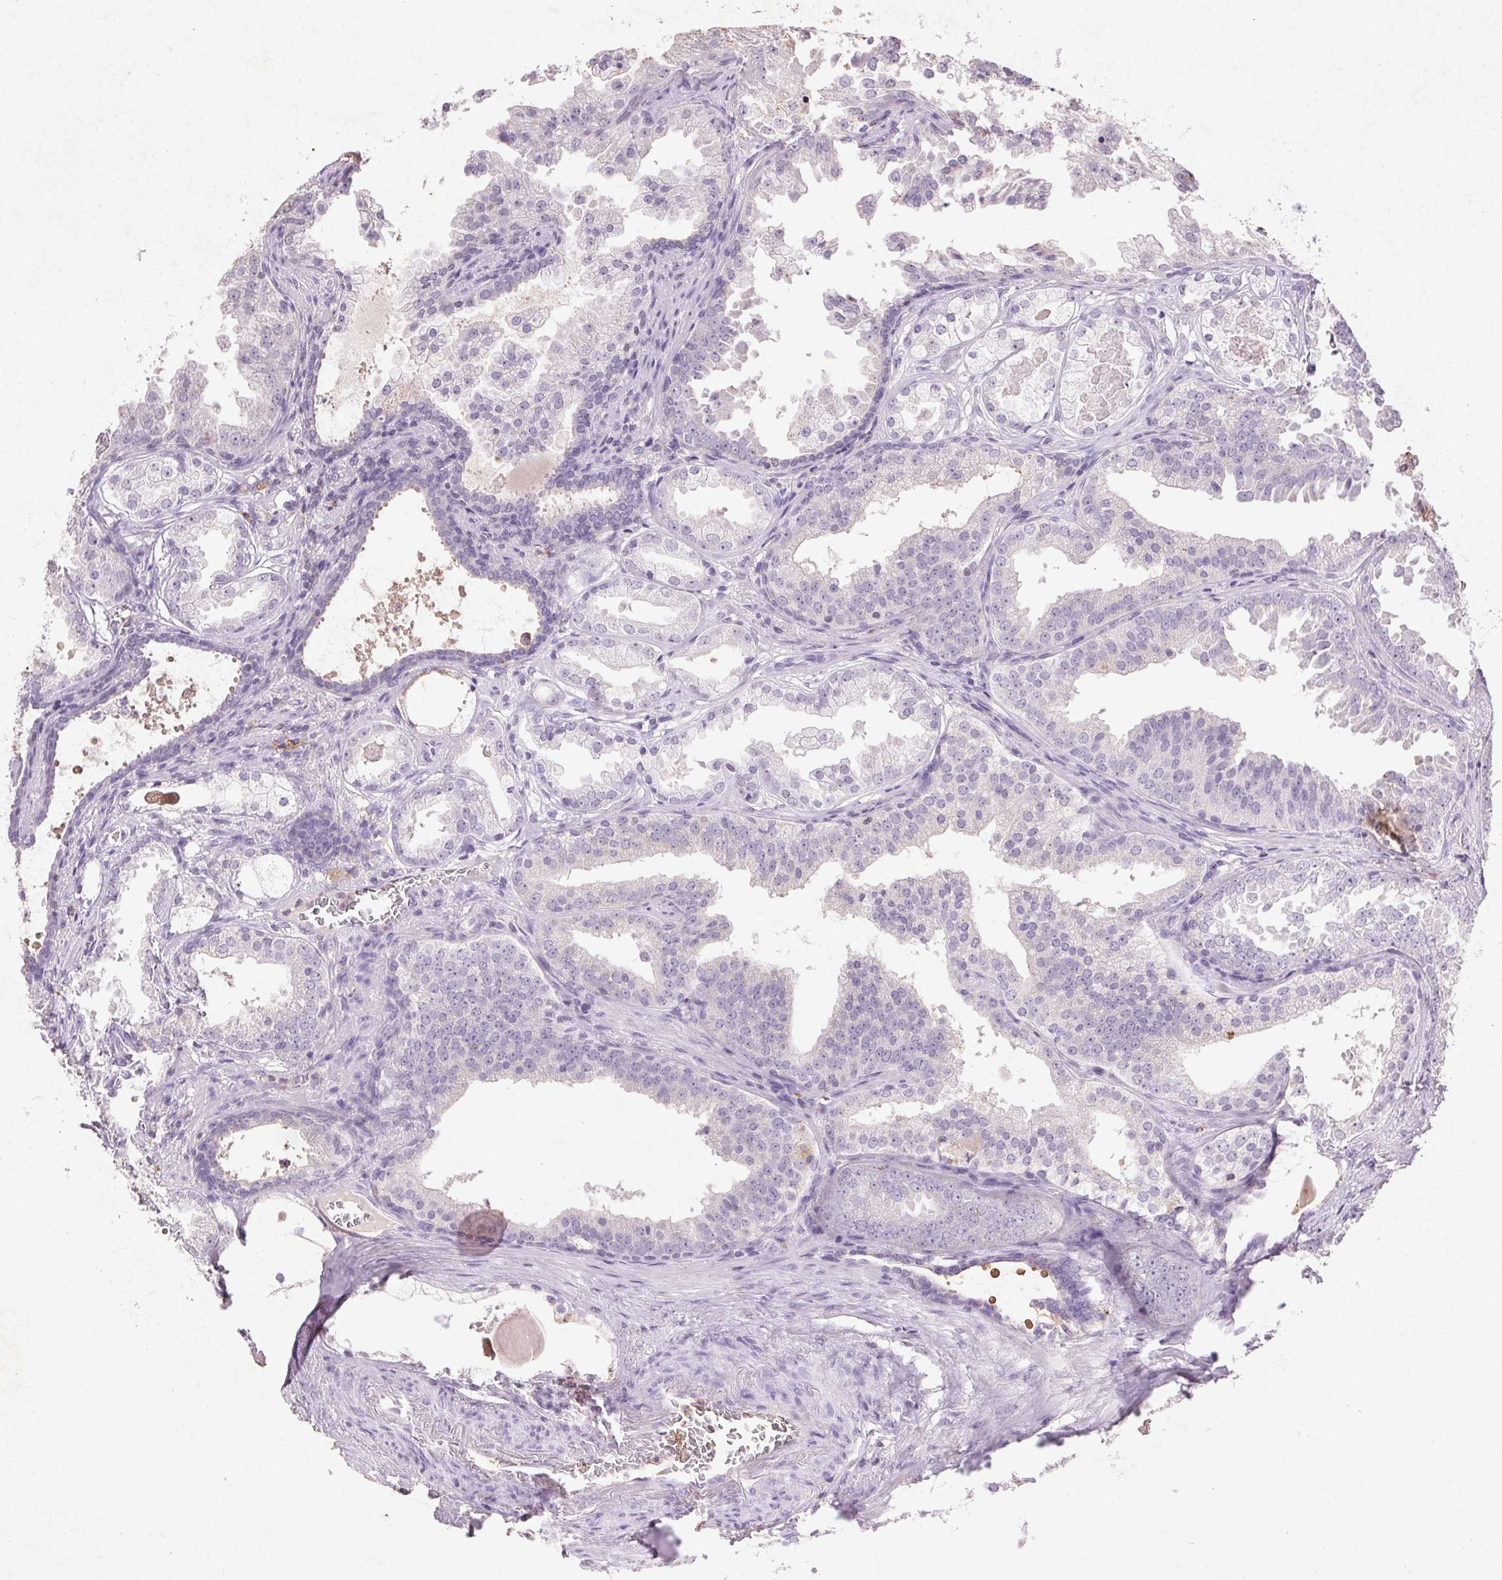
{"staining": {"intensity": "negative", "quantity": "none", "location": "none"}, "tissue": "prostate cancer", "cell_type": "Tumor cells", "image_type": "cancer", "snomed": [{"axis": "morphology", "description": "Adenocarcinoma, Low grade"}, {"axis": "topography", "description": "Prostate"}], "caption": "Immunohistochemistry image of human prostate cancer stained for a protein (brown), which demonstrates no staining in tumor cells. The staining is performed using DAB (3,3'-diaminobenzidine) brown chromogen with nuclei counter-stained in using hematoxylin.", "gene": "FNDC7", "patient": {"sex": "male", "age": 65}}